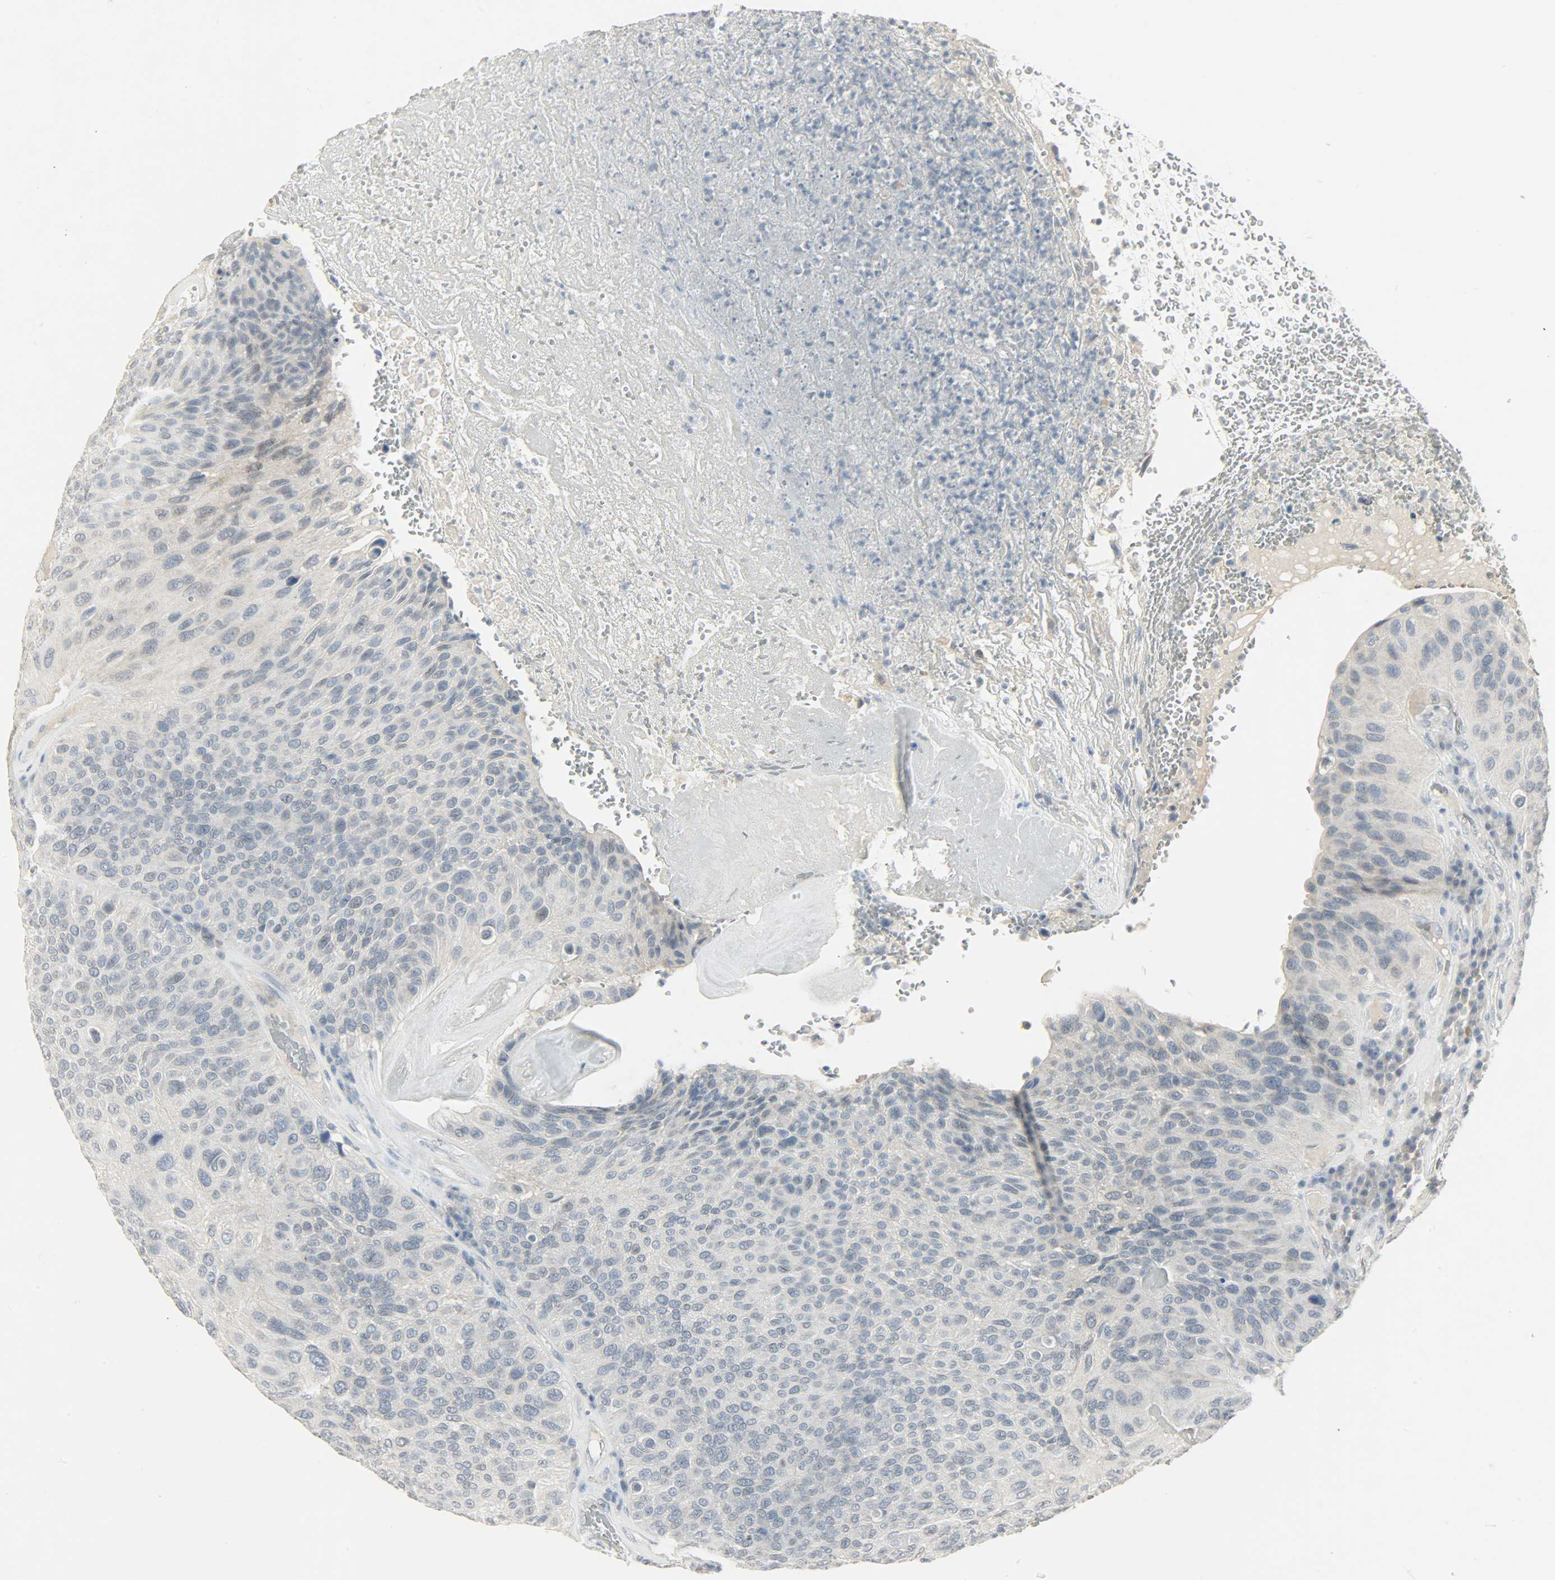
{"staining": {"intensity": "weak", "quantity": "<25%", "location": "cytoplasmic/membranous,nuclear"}, "tissue": "urothelial cancer", "cell_type": "Tumor cells", "image_type": "cancer", "snomed": [{"axis": "morphology", "description": "Urothelial carcinoma, High grade"}, {"axis": "topography", "description": "Urinary bladder"}], "caption": "Immunohistochemistry (IHC) photomicrograph of urothelial cancer stained for a protein (brown), which demonstrates no expression in tumor cells. Nuclei are stained in blue.", "gene": "CAMK4", "patient": {"sex": "male", "age": 66}}